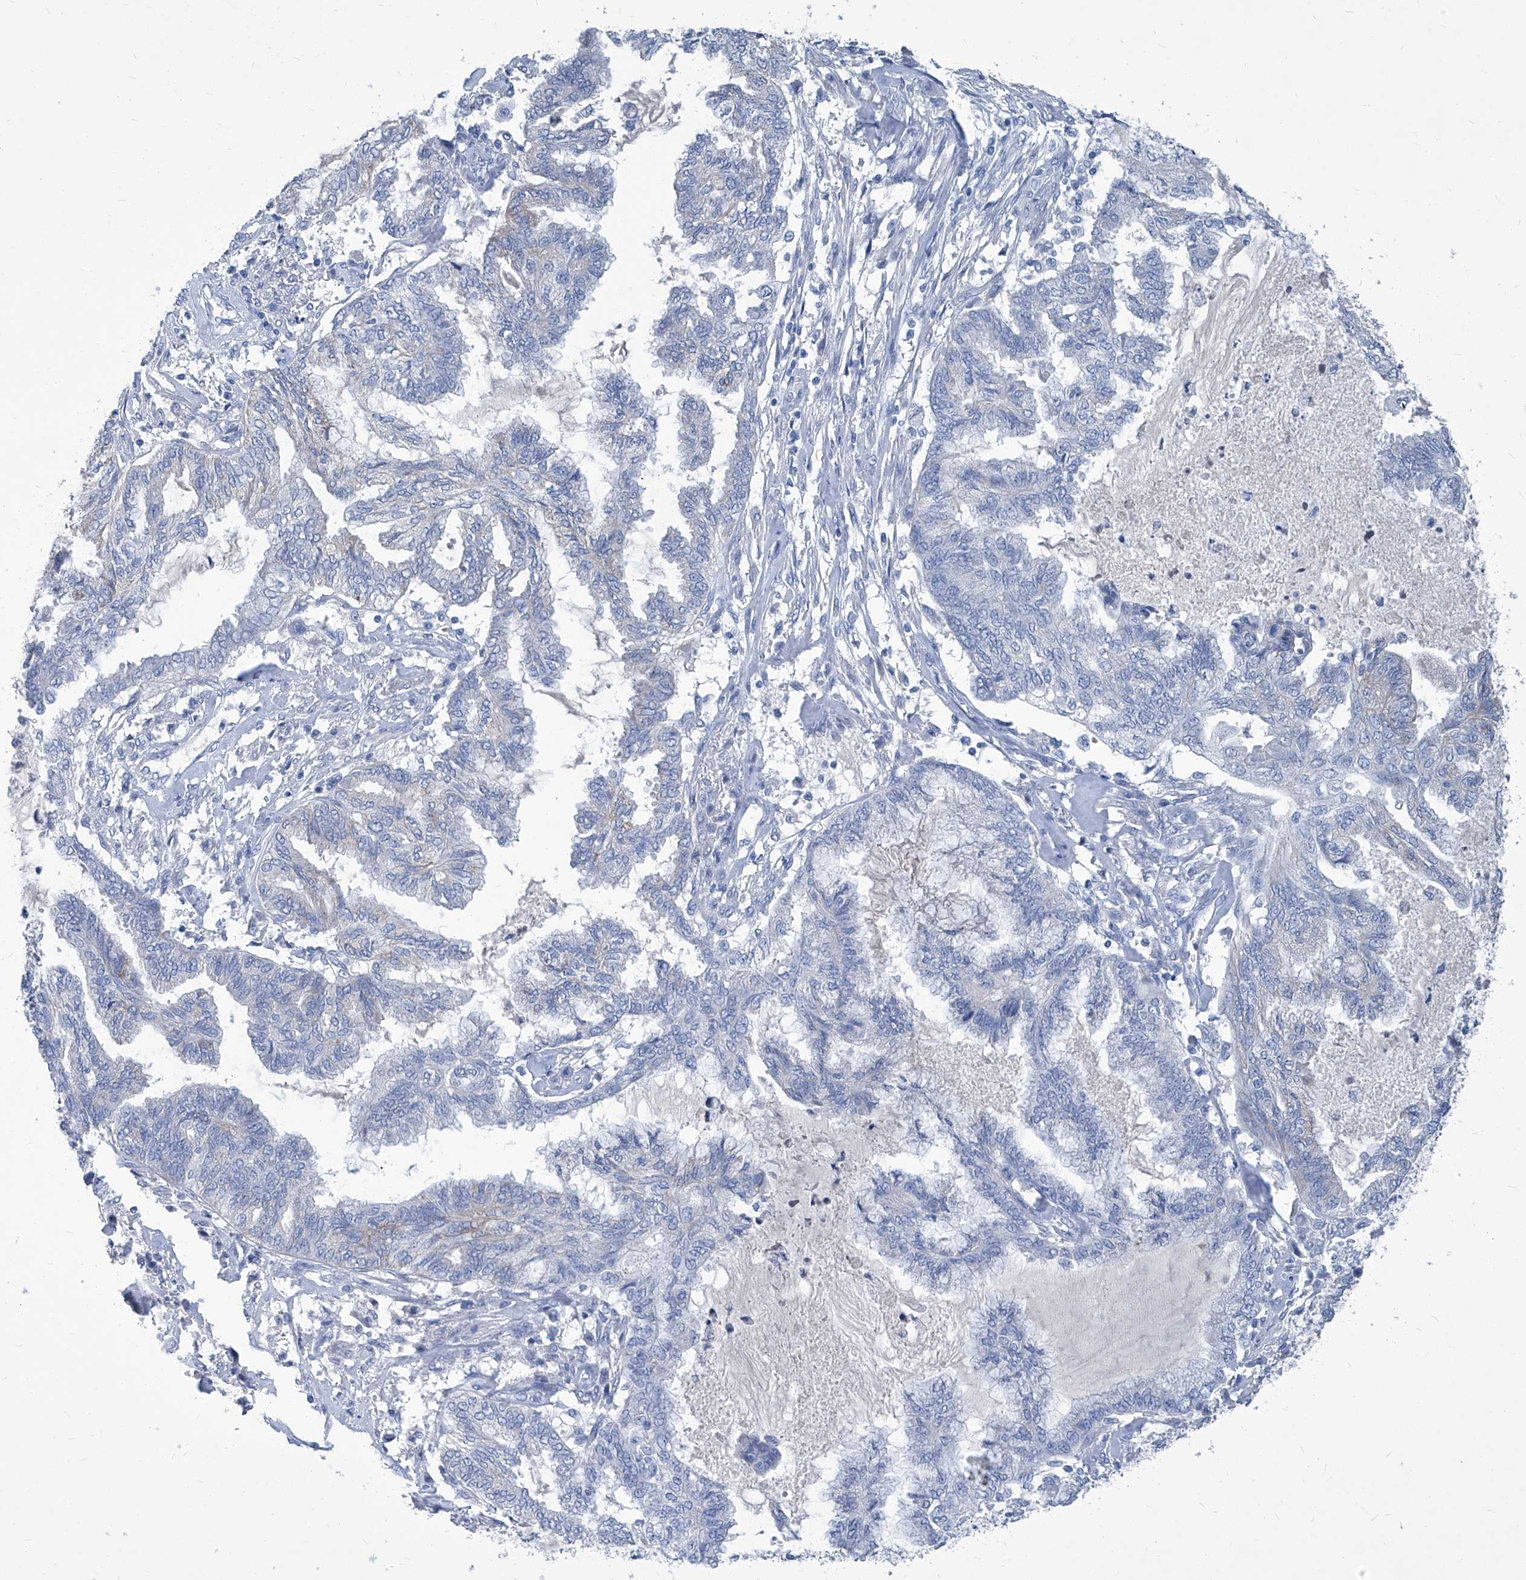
{"staining": {"intensity": "weak", "quantity": "<25%", "location": "cytoplasmic/membranous"}, "tissue": "endometrial cancer", "cell_type": "Tumor cells", "image_type": "cancer", "snomed": [{"axis": "morphology", "description": "Adenocarcinoma, NOS"}, {"axis": "topography", "description": "Endometrium"}], "caption": "Immunohistochemical staining of human endometrial cancer (adenocarcinoma) reveals no significant staining in tumor cells. (DAB (3,3'-diaminobenzidine) immunohistochemistry with hematoxylin counter stain).", "gene": "MTARC1", "patient": {"sex": "female", "age": 86}}